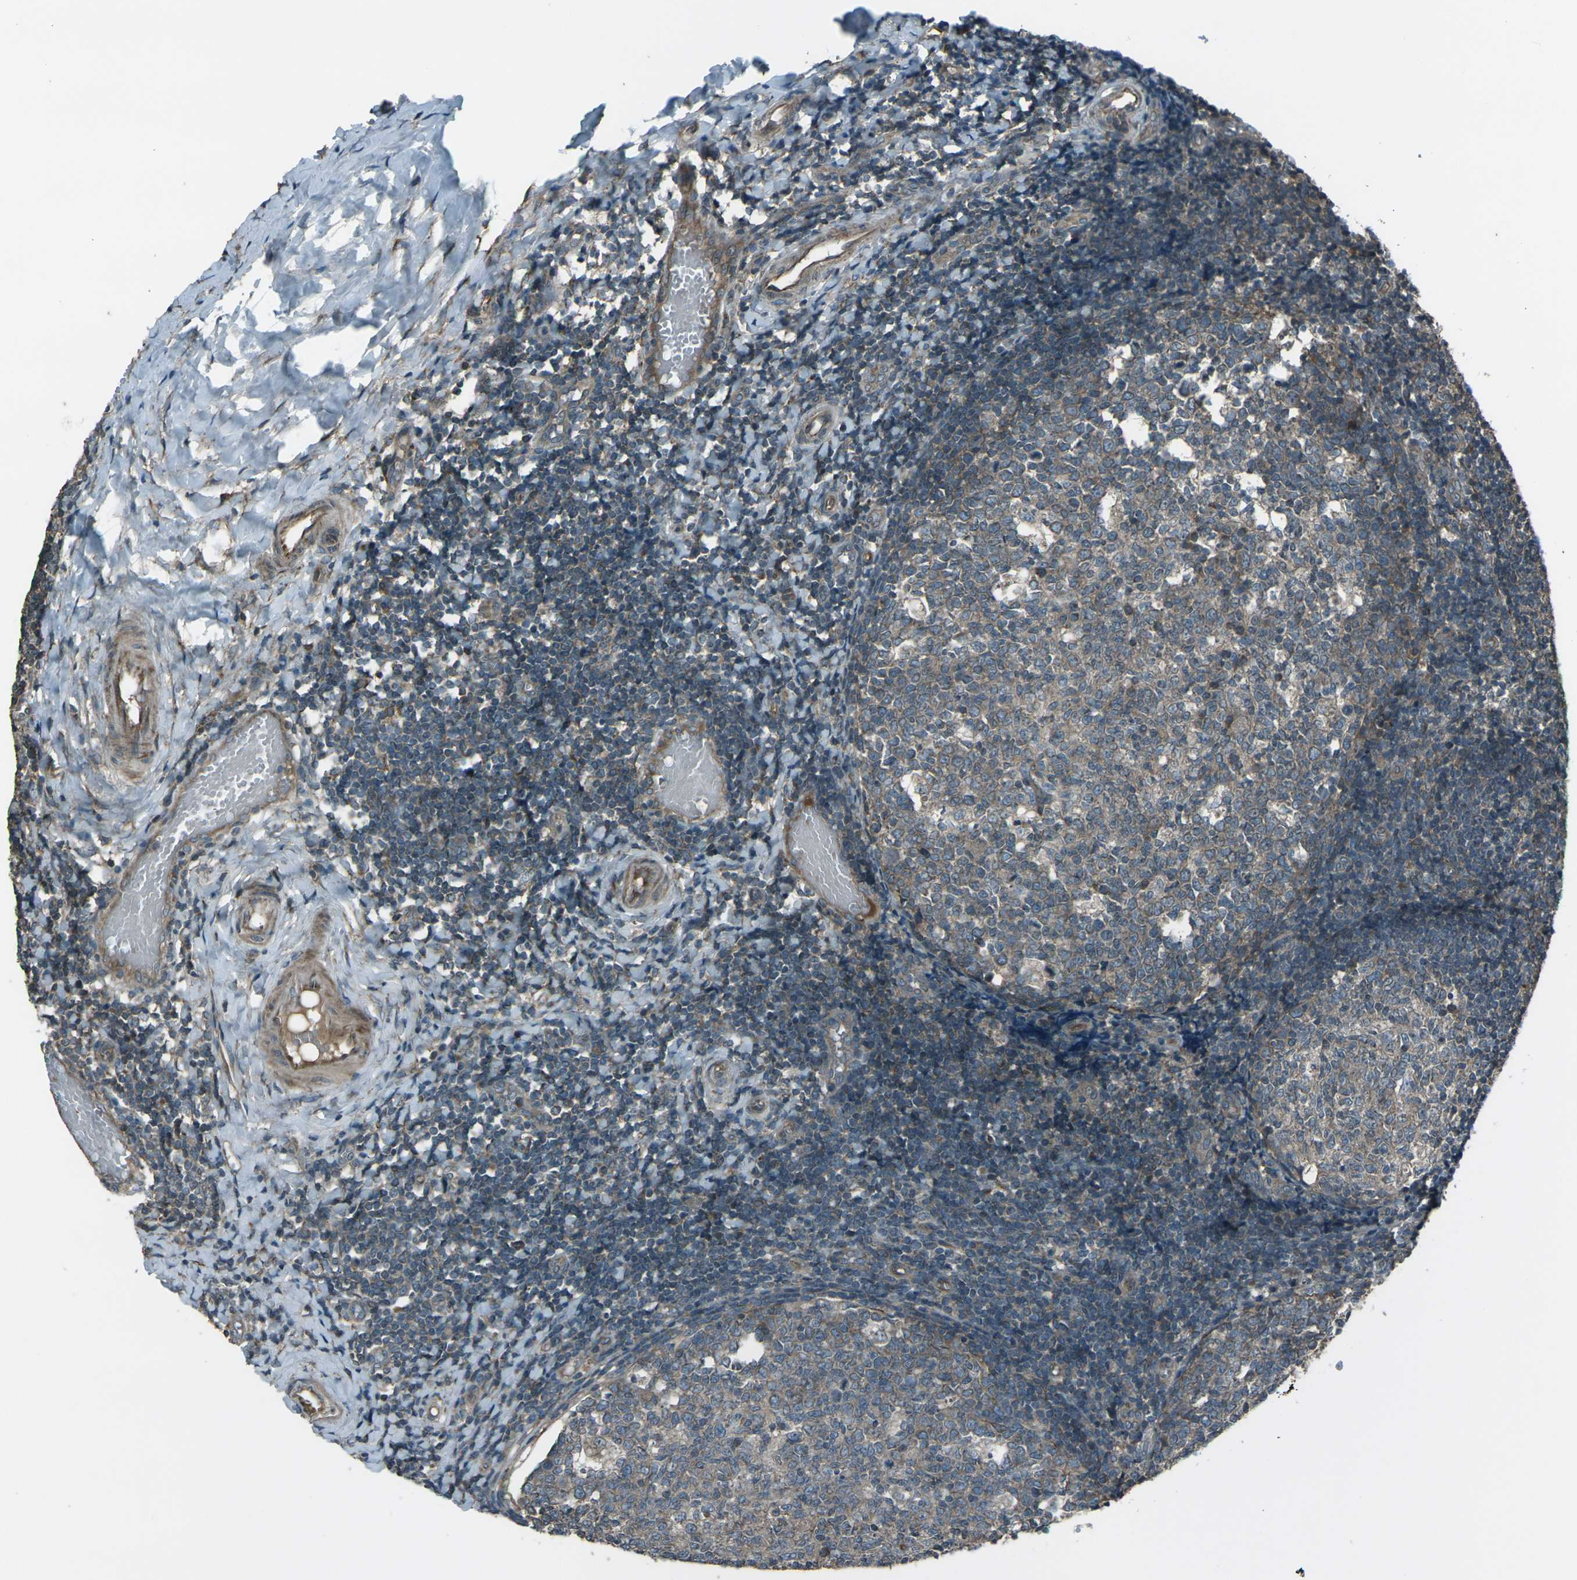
{"staining": {"intensity": "weak", "quantity": ">75%", "location": "cytoplasmic/membranous"}, "tissue": "tonsil", "cell_type": "Germinal center cells", "image_type": "normal", "snomed": [{"axis": "morphology", "description": "Normal tissue, NOS"}, {"axis": "topography", "description": "Tonsil"}], "caption": "Immunohistochemistry (IHC) (DAB) staining of unremarkable human tonsil shows weak cytoplasmic/membranous protein expression in about >75% of germinal center cells.", "gene": "LSMEM1", "patient": {"sex": "female", "age": 19}}